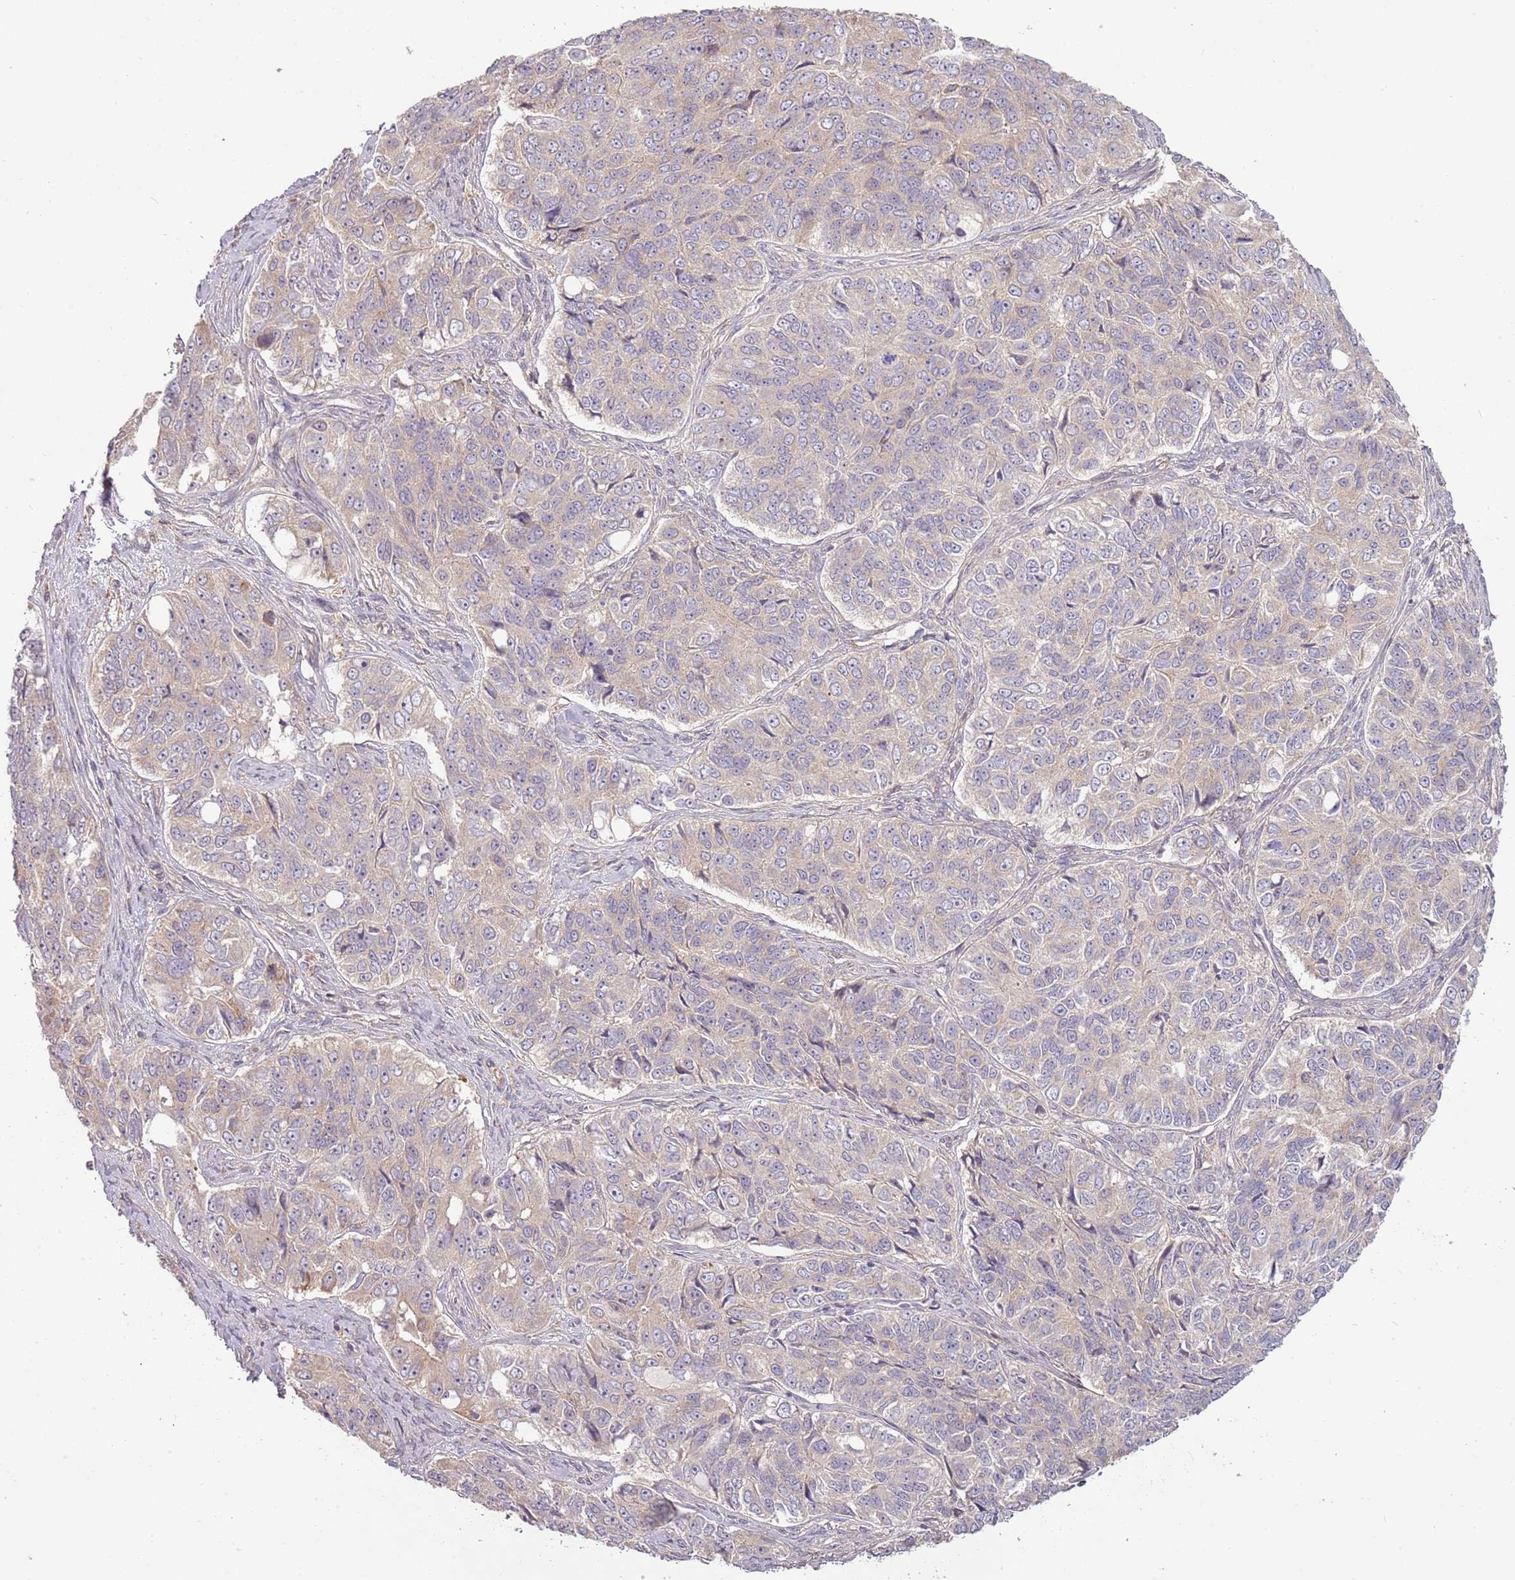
{"staining": {"intensity": "negative", "quantity": "none", "location": "none"}, "tissue": "ovarian cancer", "cell_type": "Tumor cells", "image_type": "cancer", "snomed": [{"axis": "morphology", "description": "Carcinoma, endometroid"}, {"axis": "topography", "description": "Ovary"}], "caption": "Protein analysis of ovarian endometroid carcinoma demonstrates no significant positivity in tumor cells. Nuclei are stained in blue.", "gene": "RNF128", "patient": {"sex": "female", "age": 51}}